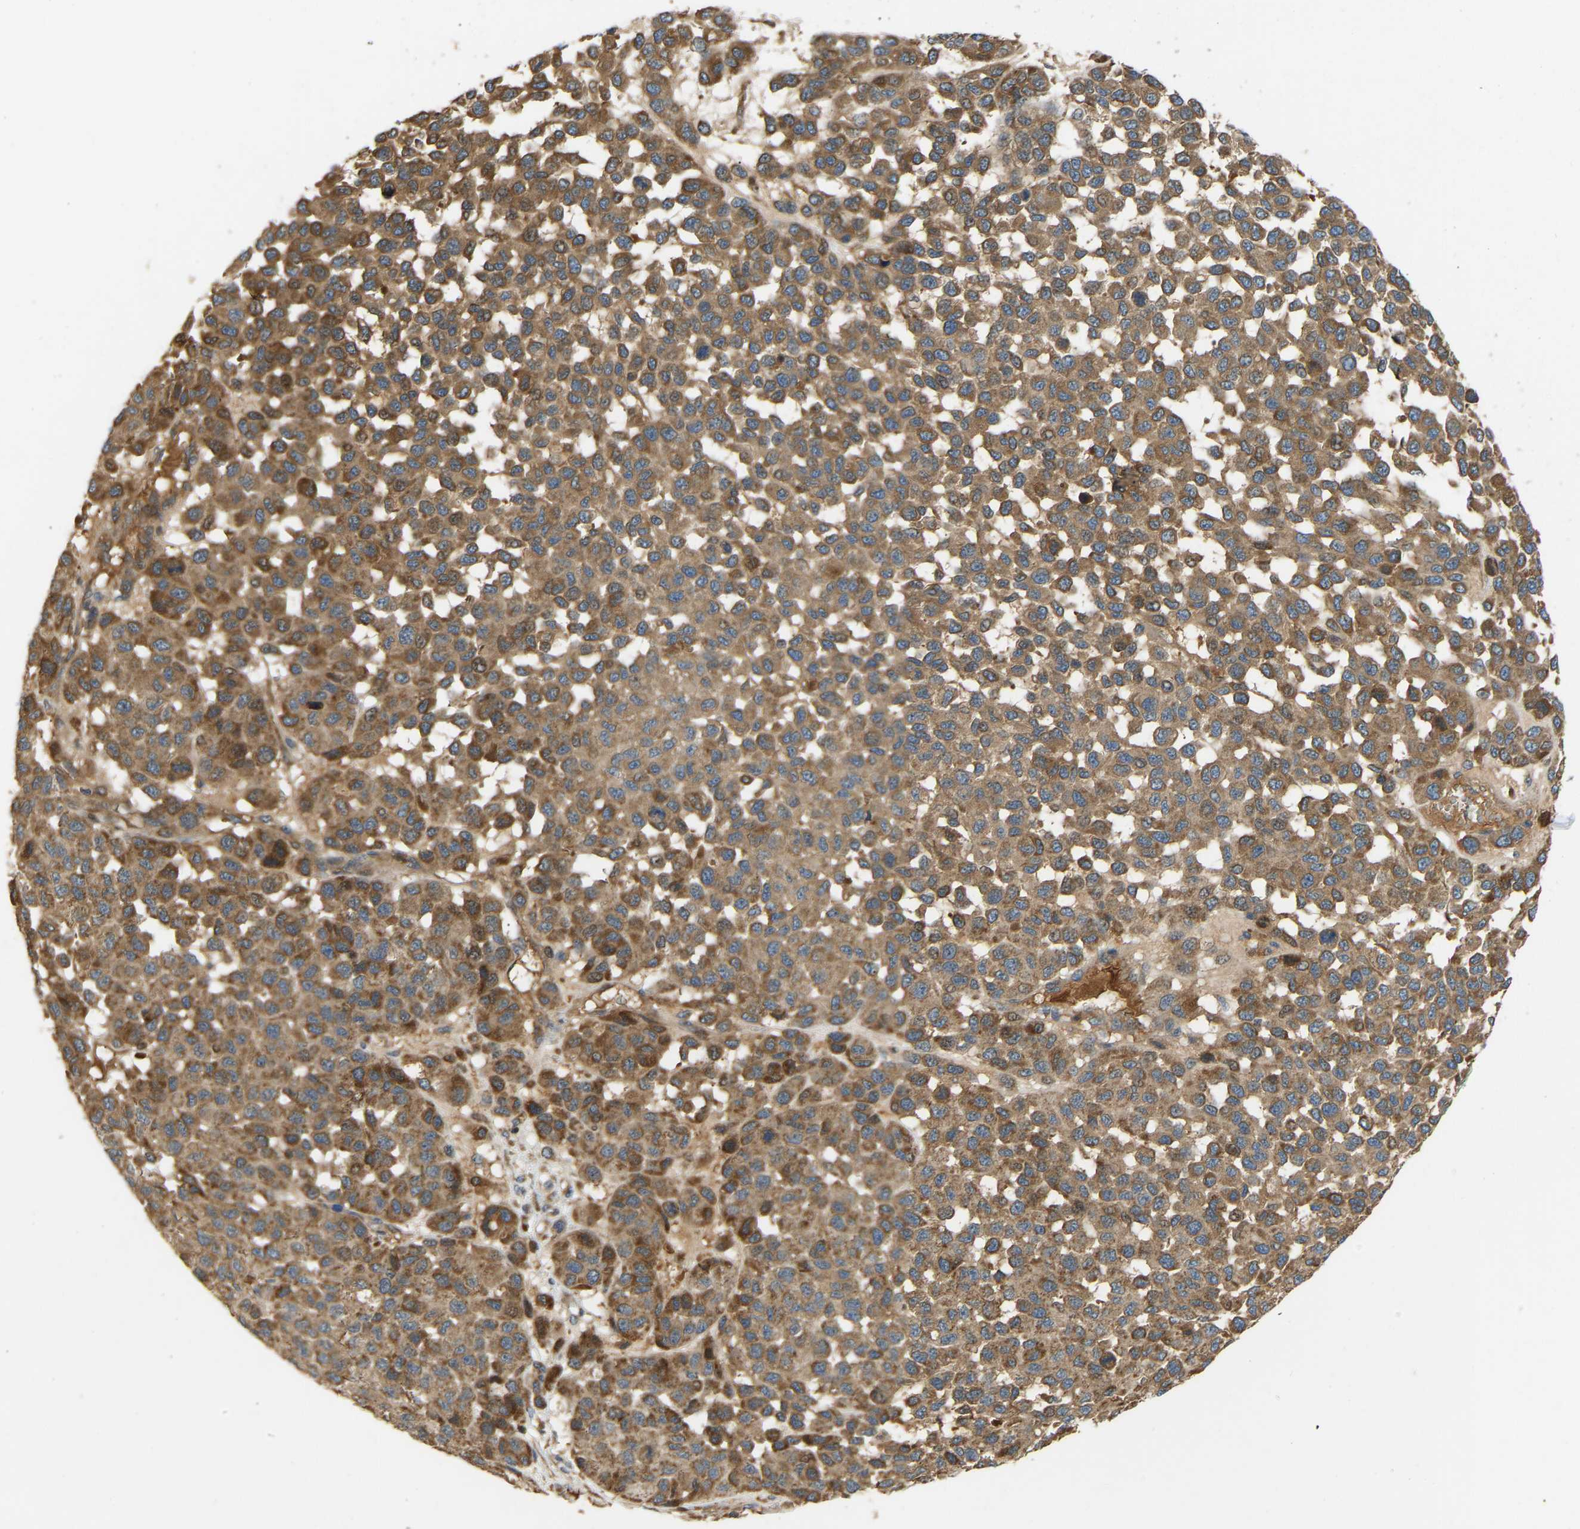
{"staining": {"intensity": "moderate", "quantity": ">75%", "location": "cytoplasmic/membranous"}, "tissue": "melanoma", "cell_type": "Tumor cells", "image_type": "cancer", "snomed": [{"axis": "morphology", "description": "Malignant melanoma, NOS"}, {"axis": "topography", "description": "Skin"}], "caption": "Protein analysis of malignant melanoma tissue exhibits moderate cytoplasmic/membranous positivity in approximately >75% of tumor cells. (brown staining indicates protein expression, while blue staining denotes nuclei).", "gene": "PTCD1", "patient": {"sex": "male", "age": 62}}